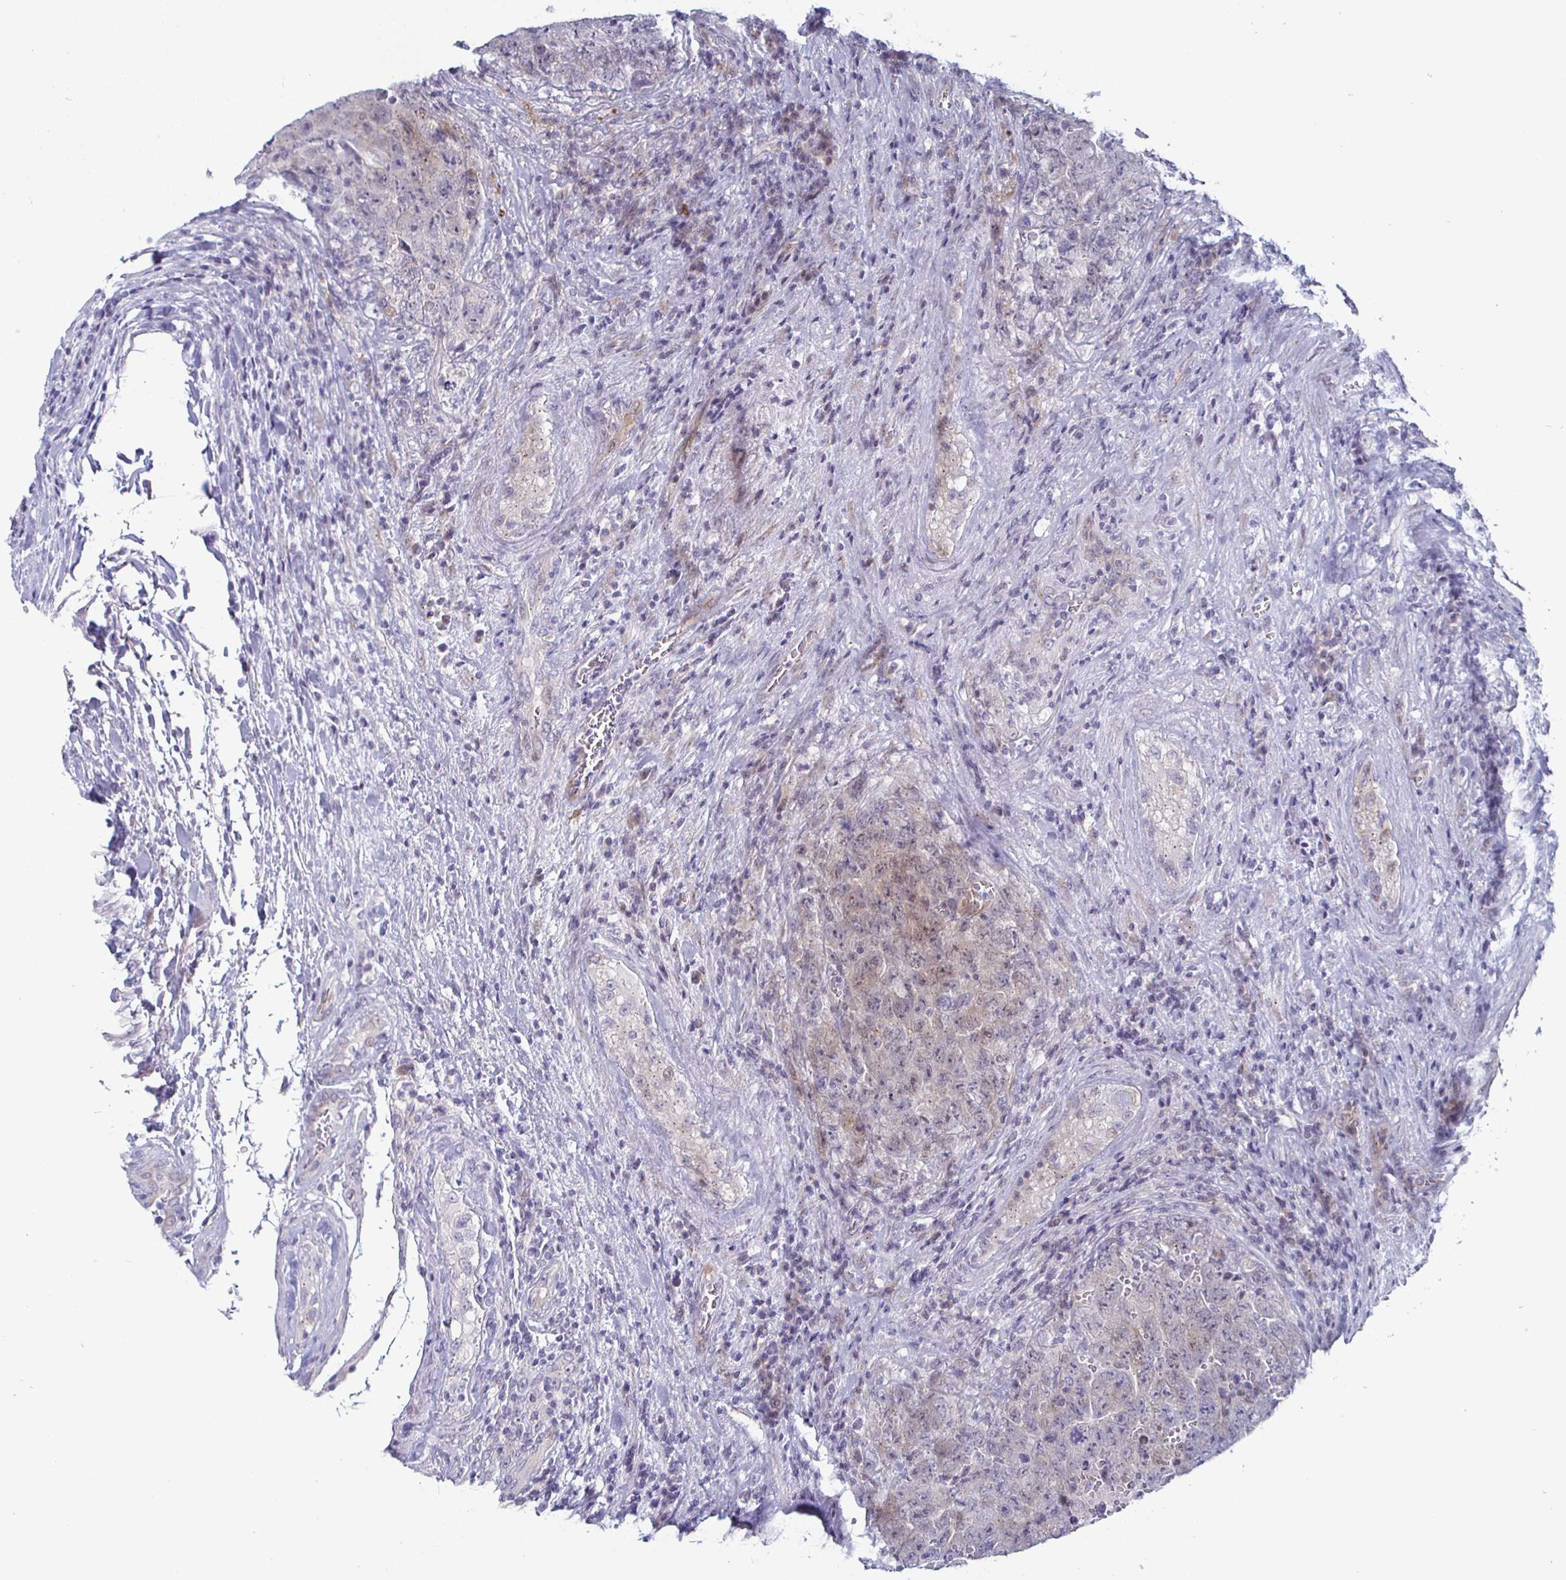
{"staining": {"intensity": "weak", "quantity": "<25%", "location": "nuclear"}, "tissue": "testis cancer", "cell_type": "Tumor cells", "image_type": "cancer", "snomed": [{"axis": "morphology", "description": "Carcinoma, Embryonal, NOS"}, {"axis": "topography", "description": "Testis"}], "caption": "The immunohistochemistry image has no significant positivity in tumor cells of testis cancer (embryonal carcinoma) tissue. (Brightfield microscopy of DAB immunohistochemistry at high magnification).", "gene": "DMRTB1", "patient": {"sex": "male", "age": 28}}